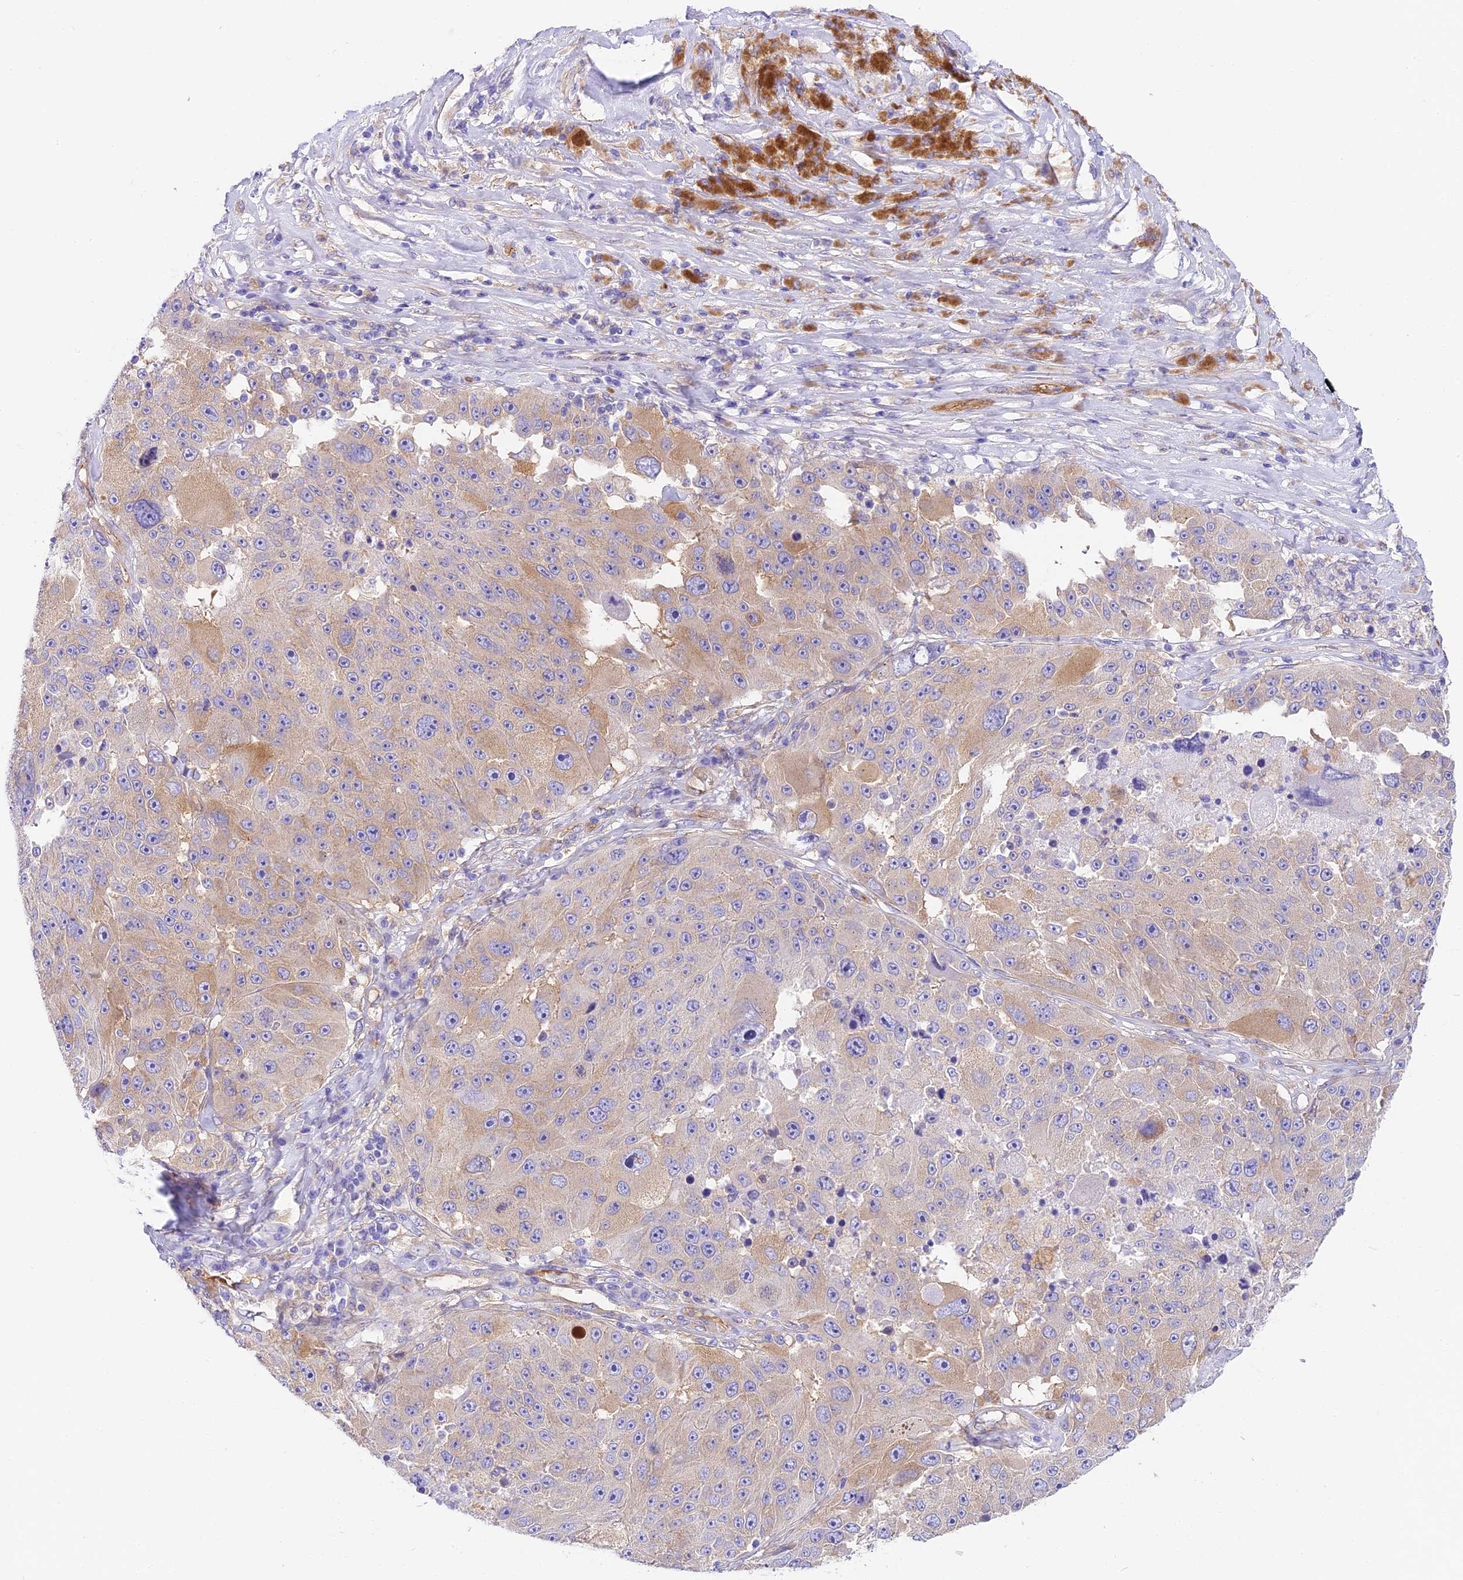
{"staining": {"intensity": "weak", "quantity": "25%-75%", "location": "cytoplasmic/membranous"}, "tissue": "melanoma", "cell_type": "Tumor cells", "image_type": "cancer", "snomed": [{"axis": "morphology", "description": "Malignant melanoma, Metastatic site"}, {"axis": "topography", "description": "Lymph node"}], "caption": "Tumor cells demonstrate low levels of weak cytoplasmic/membranous staining in approximately 25%-75% of cells in malignant melanoma (metastatic site).", "gene": "HOMER3", "patient": {"sex": "male", "age": 62}}